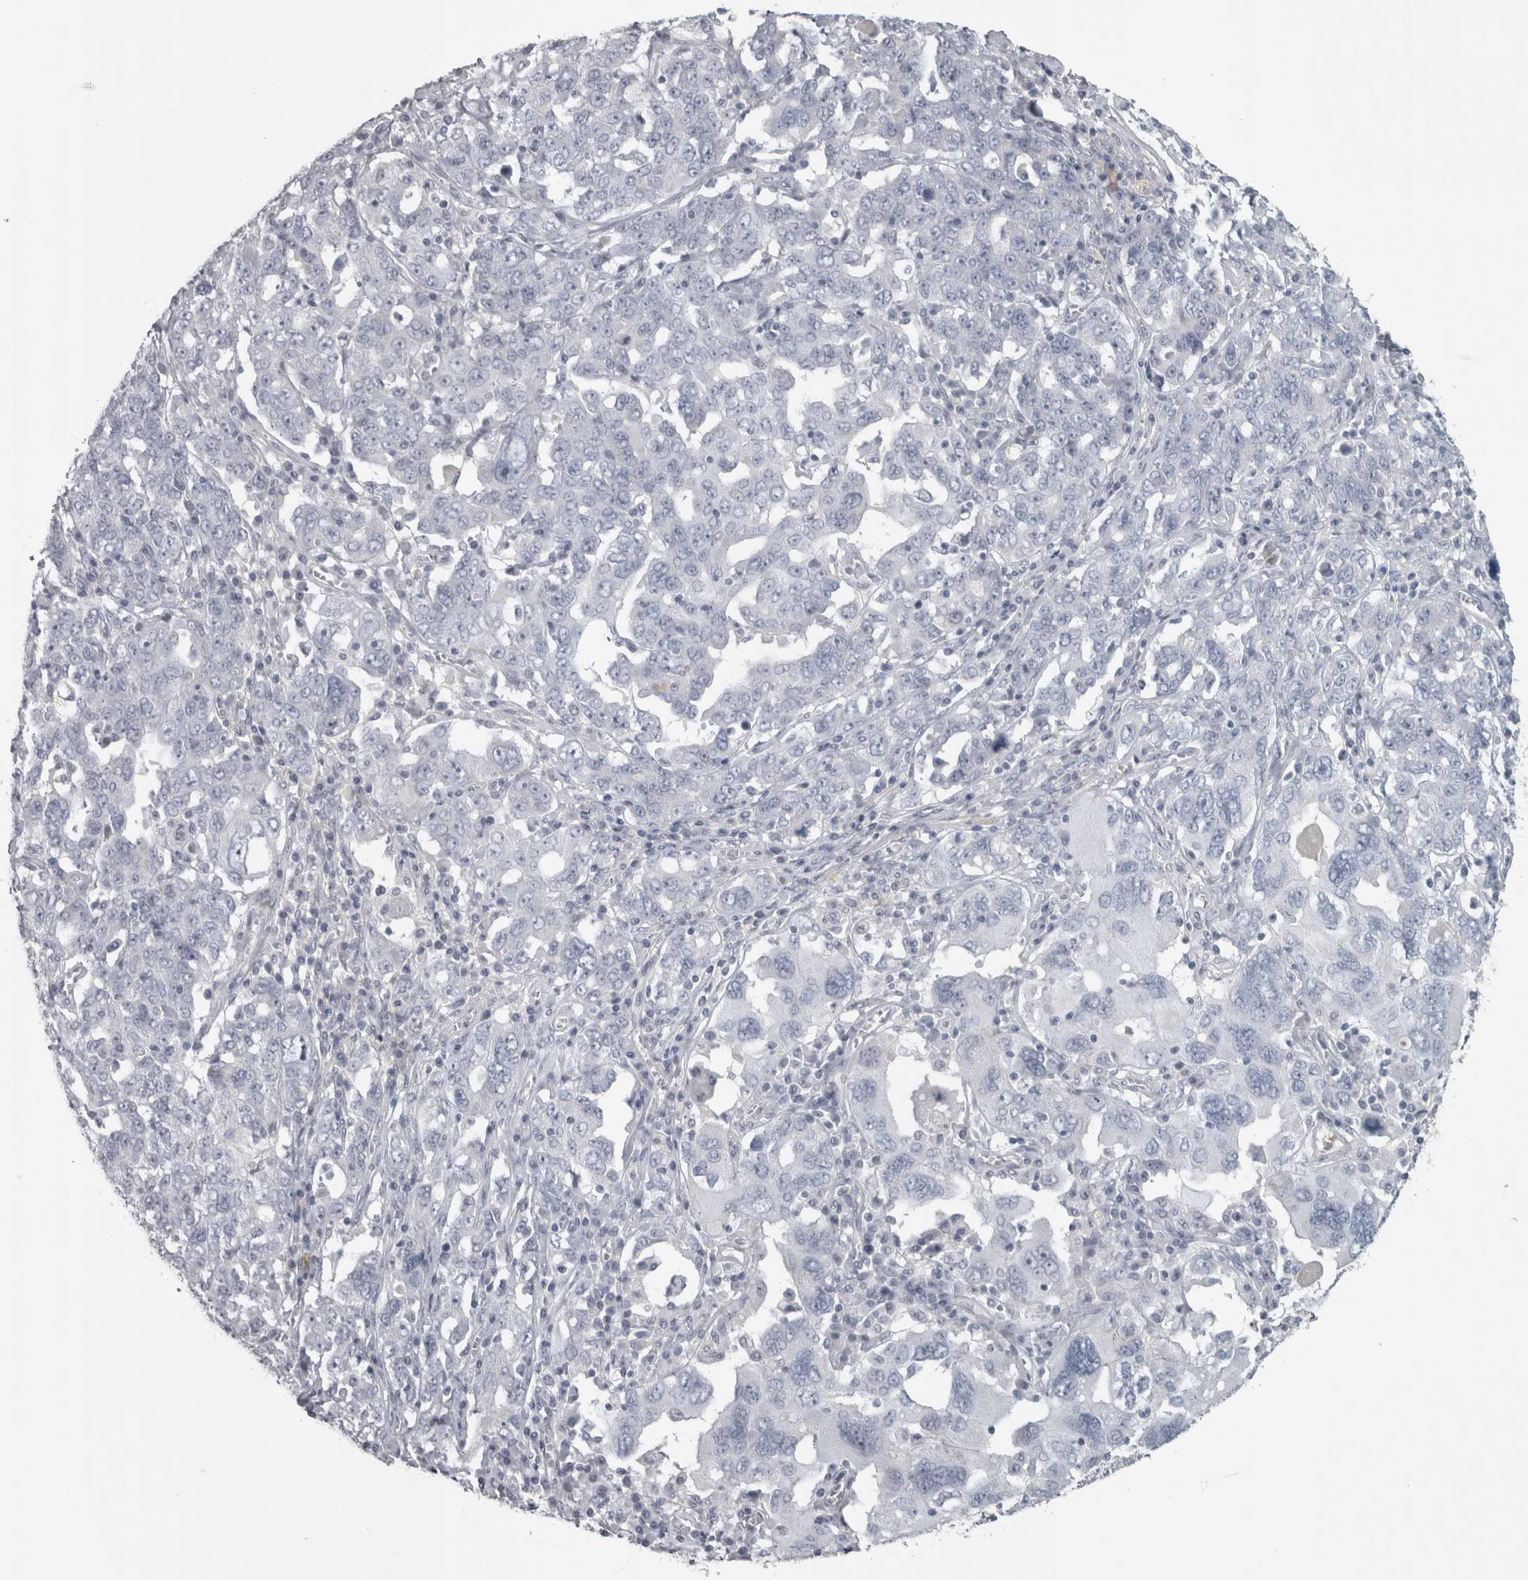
{"staining": {"intensity": "negative", "quantity": "none", "location": "none"}, "tissue": "ovarian cancer", "cell_type": "Tumor cells", "image_type": "cancer", "snomed": [{"axis": "morphology", "description": "Carcinoma, endometroid"}, {"axis": "topography", "description": "Ovary"}], "caption": "Endometroid carcinoma (ovarian) was stained to show a protein in brown. There is no significant expression in tumor cells.", "gene": "PPP1R12B", "patient": {"sex": "female", "age": 62}}